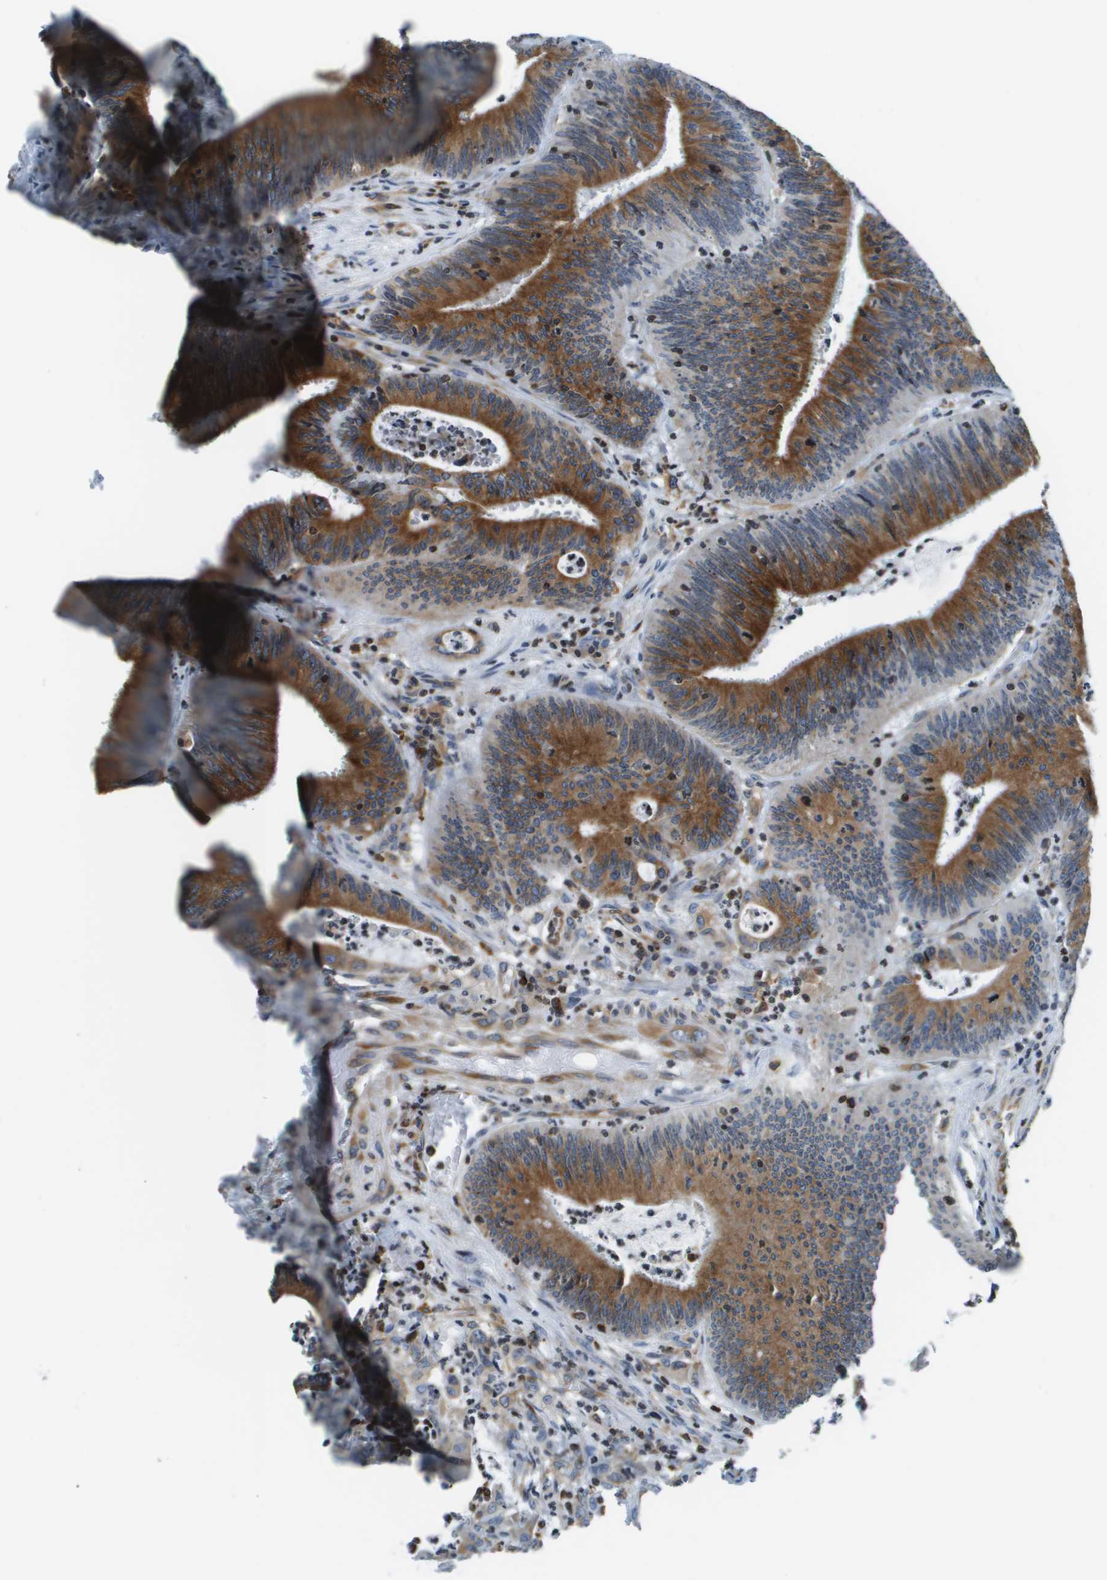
{"staining": {"intensity": "strong", "quantity": ">75%", "location": "cytoplasmic/membranous"}, "tissue": "colorectal cancer", "cell_type": "Tumor cells", "image_type": "cancer", "snomed": [{"axis": "morphology", "description": "Normal tissue, NOS"}, {"axis": "morphology", "description": "Adenocarcinoma, NOS"}, {"axis": "topography", "description": "Rectum"}], "caption": "Strong cytoplasmic/membranous staining is present in about >75% of tumor cells in adenocarcinoma (colorectal).", "gene": "ESYT1", "patient": {"sex": "female", "age": 66}}